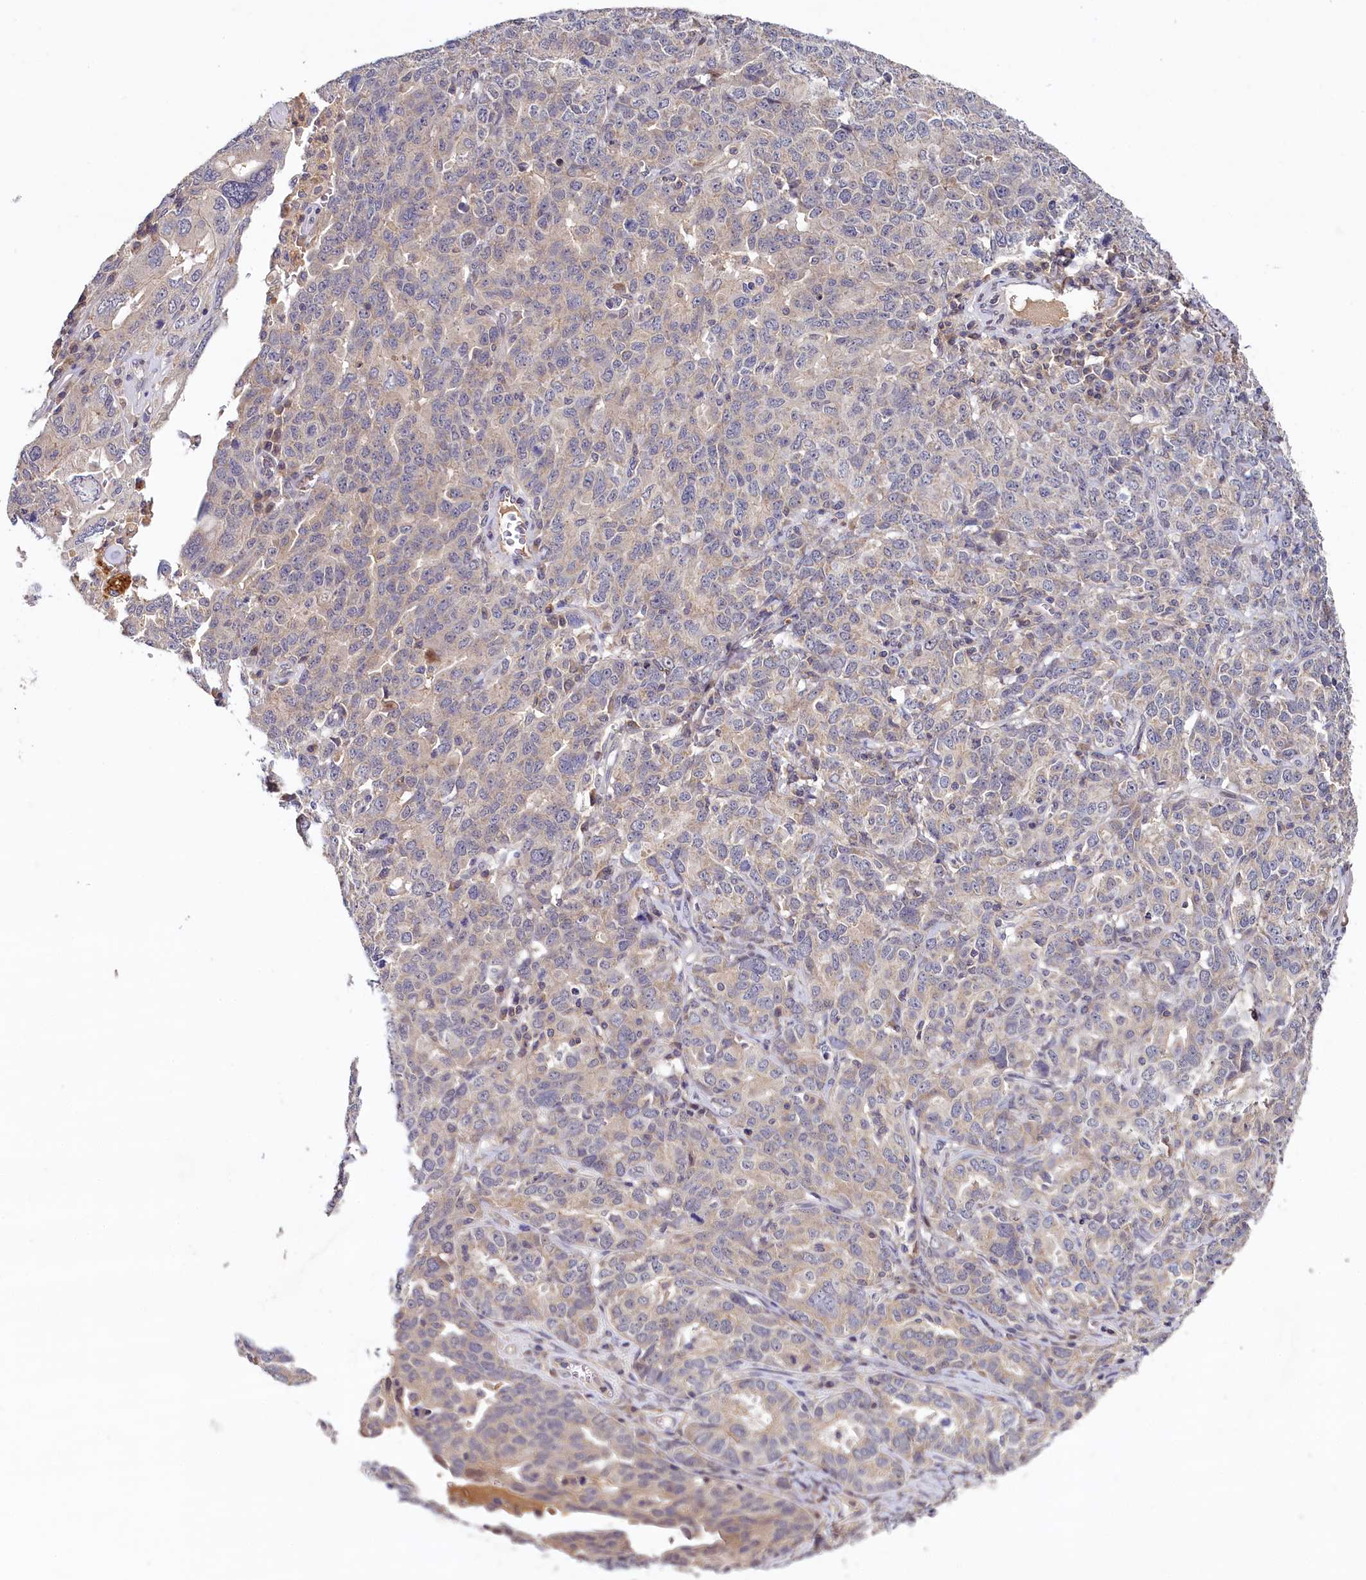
{"staining": {"intensity": "negative", "quantity": "none", "location": "none"}, "tissue": "ovarian cancer", "cell_type": "Tumor cells", "image_type": "cancer", "snomed": [{"axis": "morphology", "description": "Carcinoma, endometroid"}, {"axis": "topography", "description": "Ovary"}], "caption": "Photomicrograph shows no protein staining in tumor cells of ovarian cancer (endometroid carcinoma) tissue. (Immunohistochemistry (ihc), brightfield microscopy, high magnification).", "gene": "TMEM39A", "patient": {"sex": "female", "age": 62}}